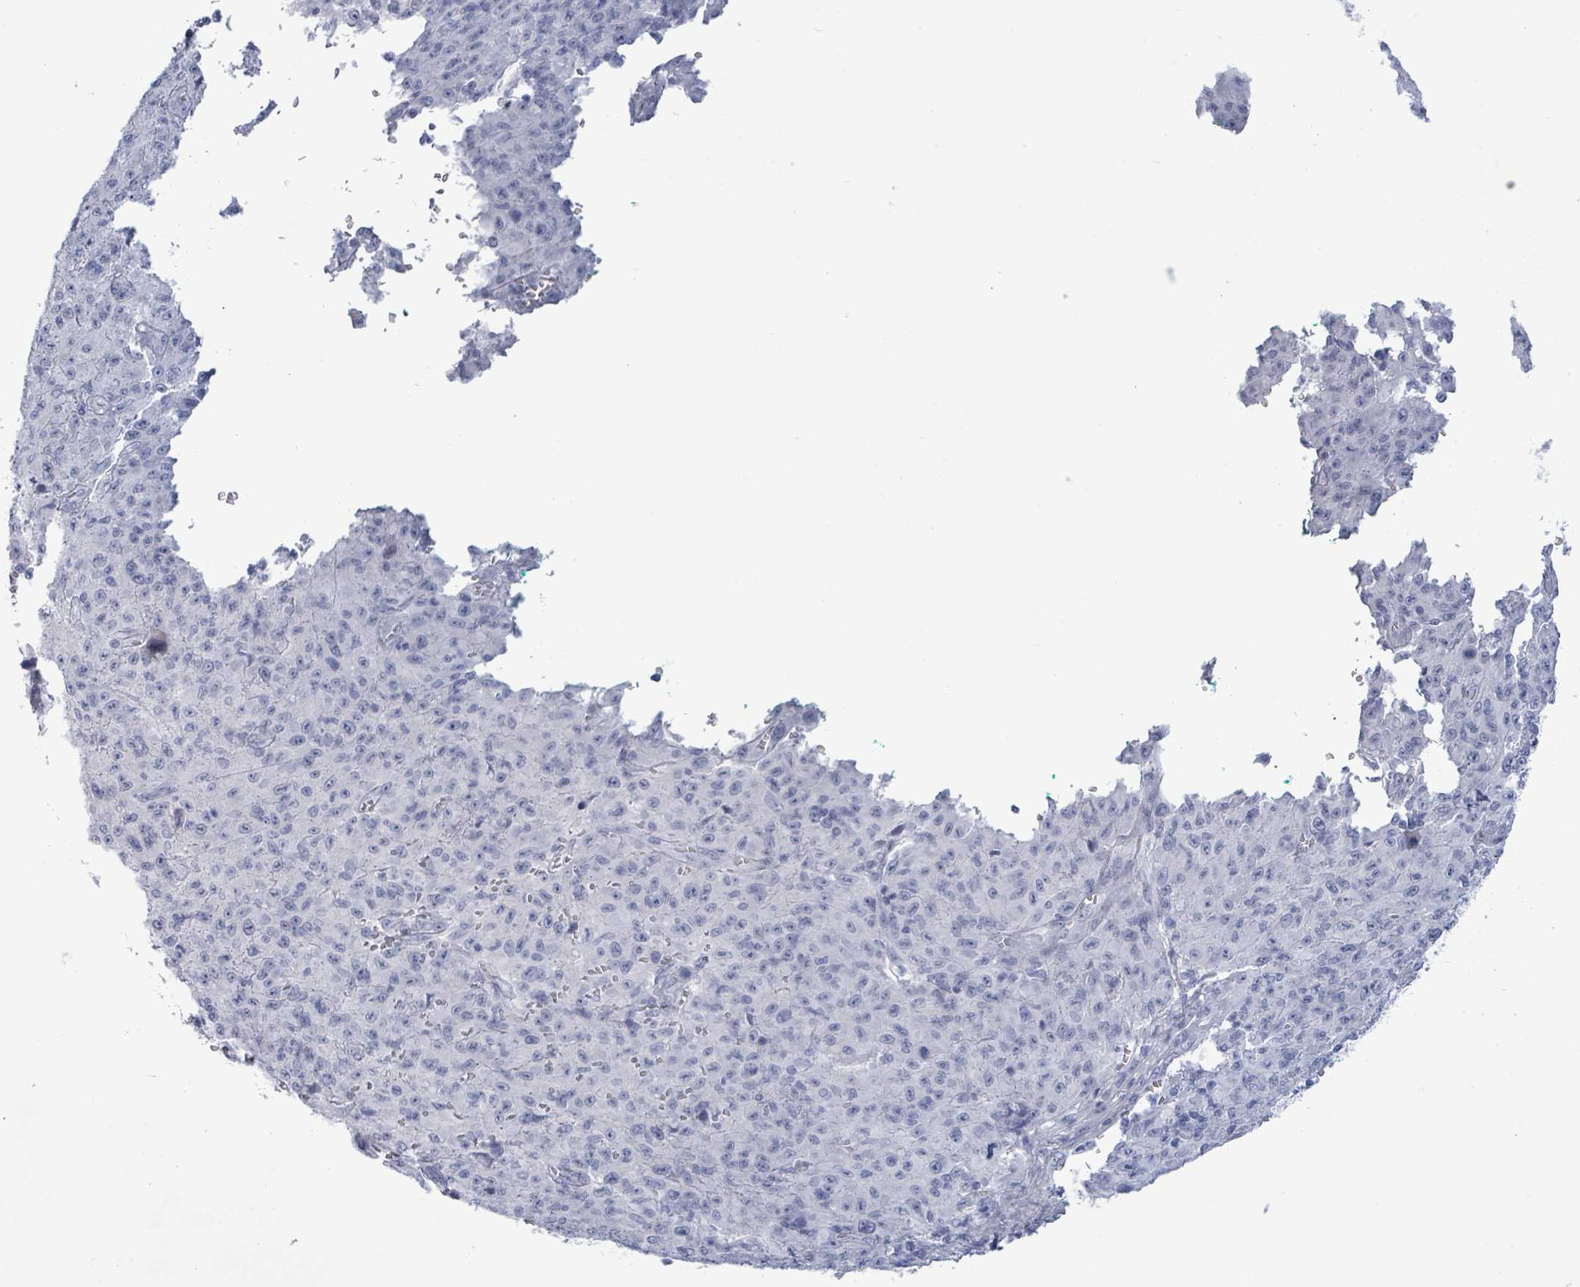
{"staining": {"intensity": "negative", "quantity": "none", "location": "none"}, "tissue": "melanoma", "cell_type": "Tumor cells", "image_type": "cancer", "snomed": [{"axis": "morphology", "description": "Malignant melanoma, NOS"}, {"axis": "topography", "description": "Skin"}], "caption": "DAB immunohistochemical staining of malignant melanoma demonstrates no significant staining in tumor cells.", "gene": "ZNF771", "patient": {"sex": "male", "age": 46}}